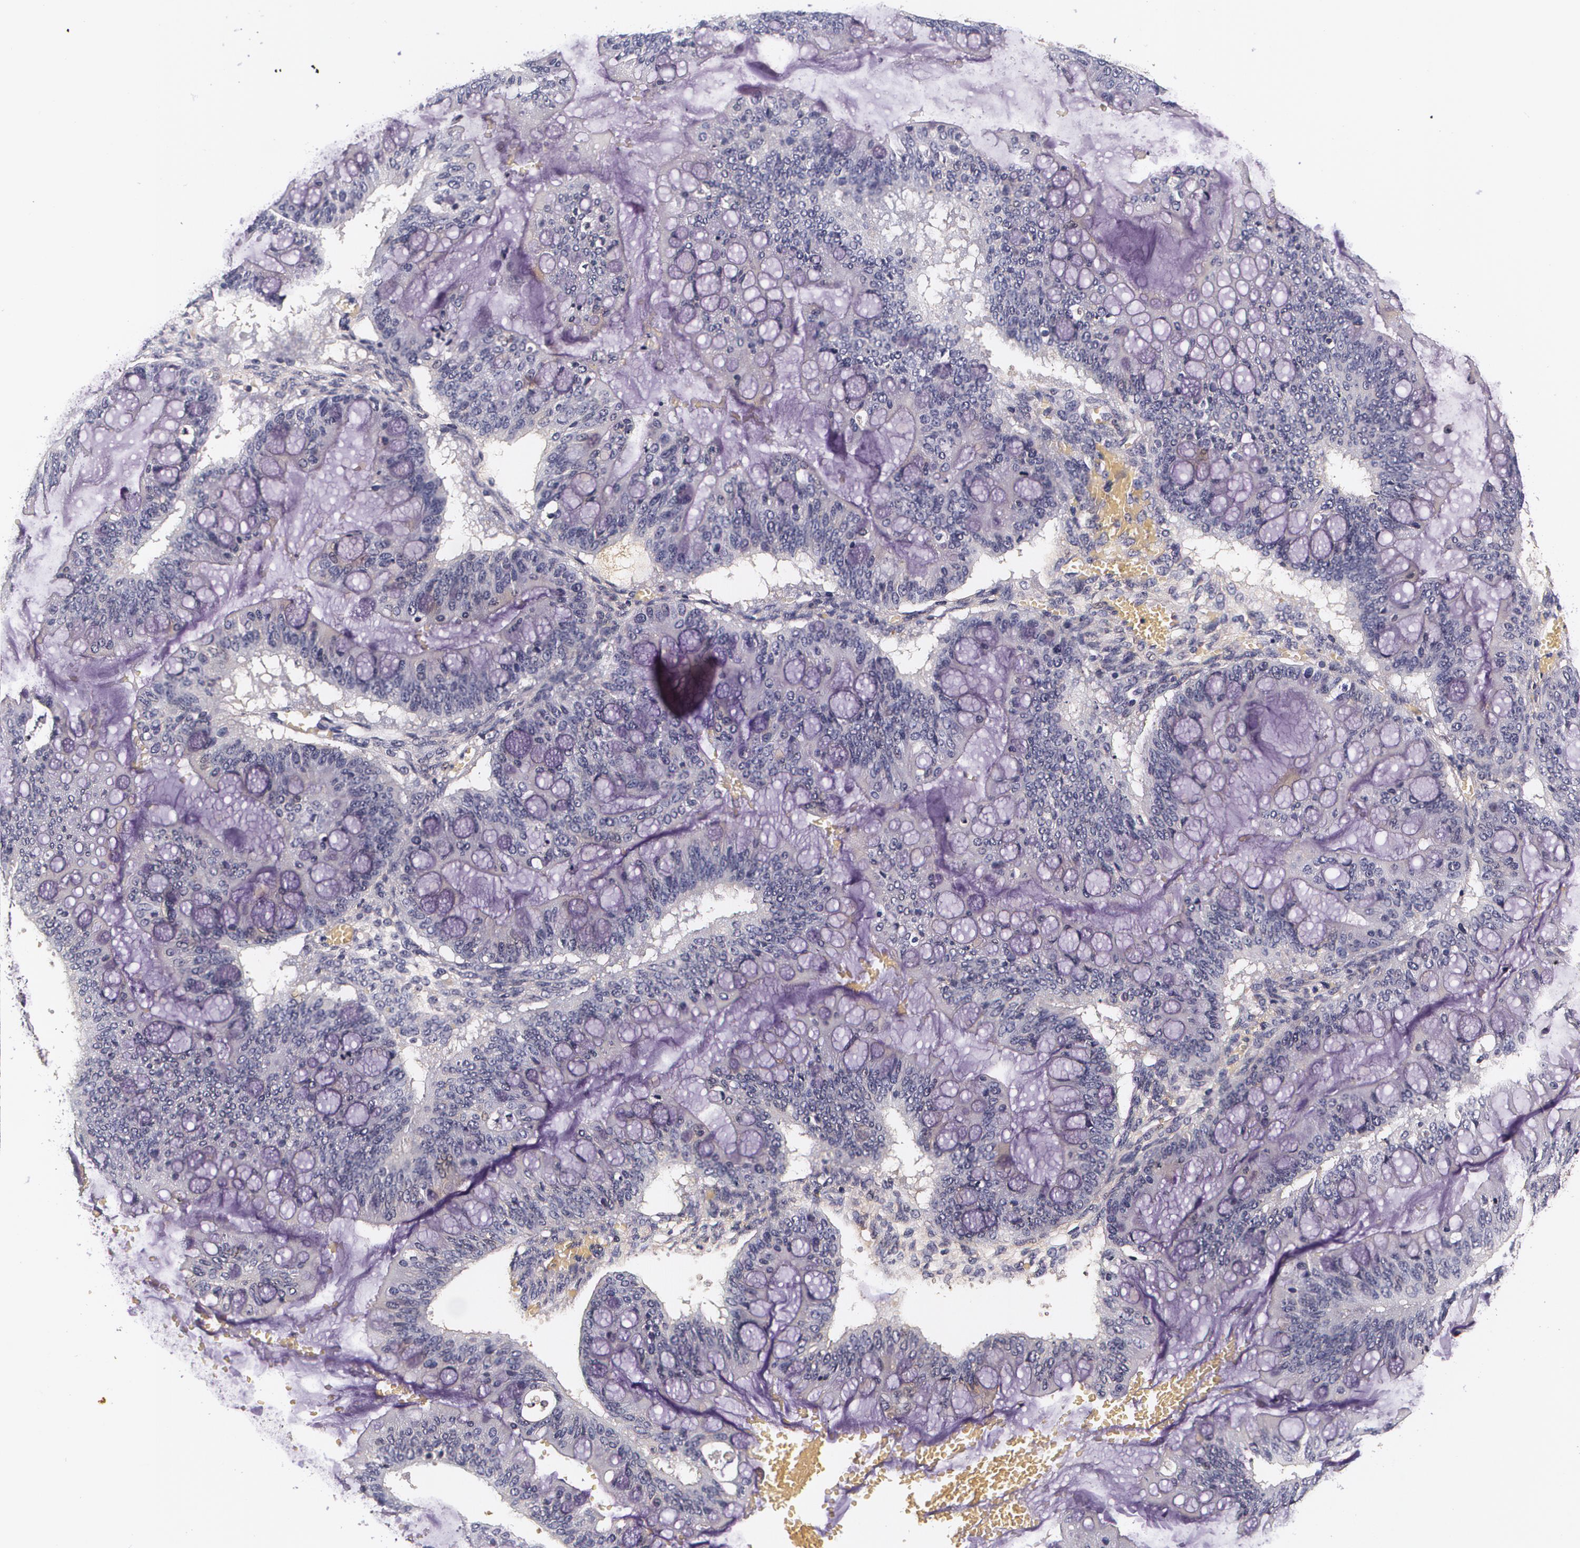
{"staining": {"intensity": "negative", "quantity": "none", "location": "none"}, "tissue": "ovarian cancer", "cell_type": "Tumor cells", "image_type": "cancer", "snomed": [{"axis": "morphology", "description": "Cystadenocarcinoma, mucinous, NOS"}, {"axis": "topography", "description": "Ovary"}], "caption": "This is an immunohistochemistry histopathology image of ovarian cancer. There is no staining in tumor cells.", "gene": "TTR", "patient": {"sex": "female", "age": 73}}